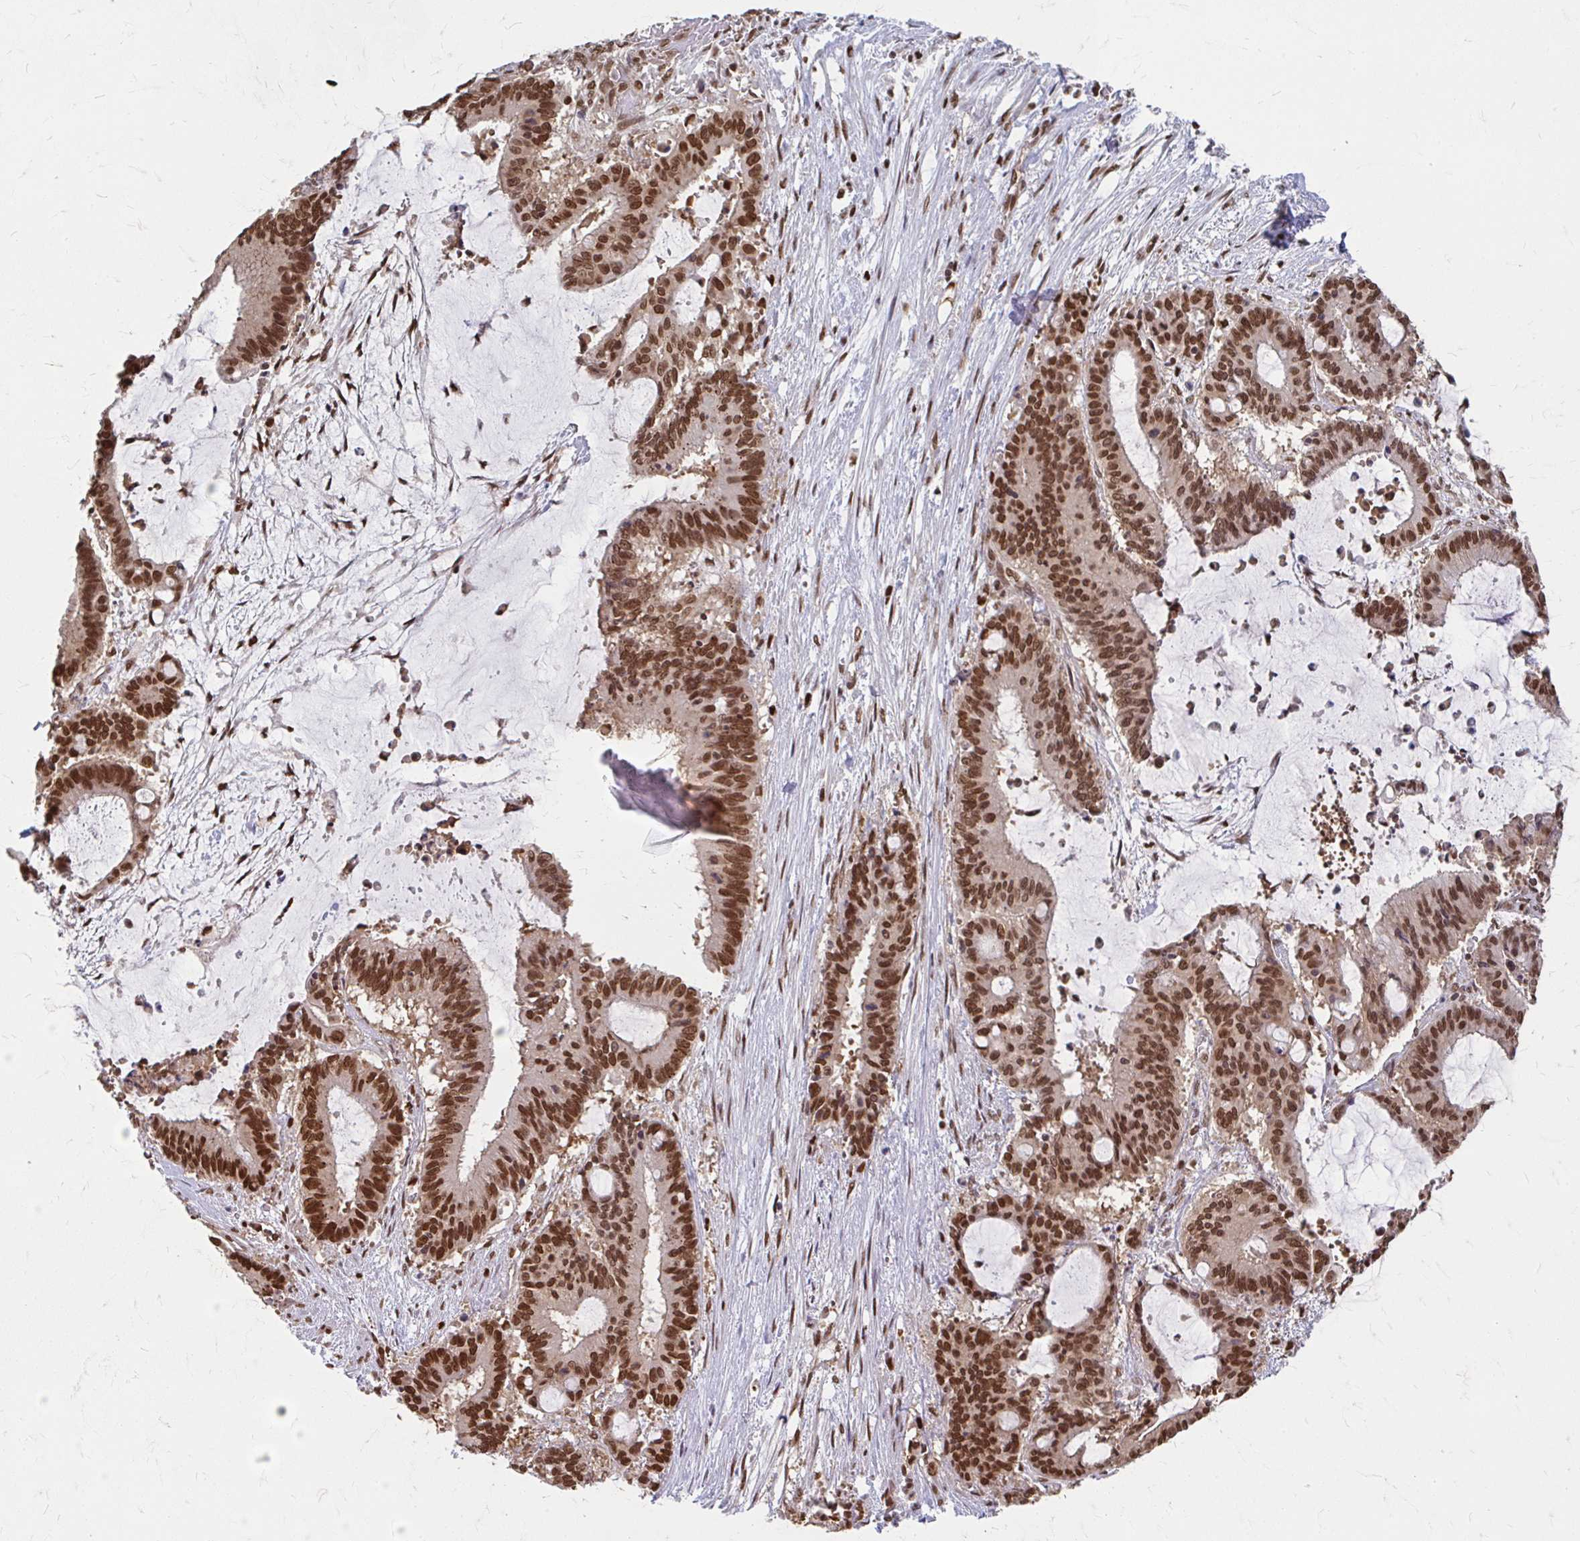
{"staining": {"intensity": "moderate", "quantity": ">75%", "location": "cytoplasmic/membranous,nuclear"}, "tissue": "liver cancer", "cell_type": "Tumor cells", "image_type": "cancer", "snomed": [{"axis": "morphology", "description": "Normal tissue, NOS"}, {"axis": "morphology", "description": "Cholangiocarcinoma"}, {"axis": "topography", "description": "Liver"}, {"axis": "topography", "description": "Peripheral nerve tissue"}], "caption": "Immunohistochemistry histopathology image of neoplastic tissue: cholangiocarcinoma (liver) stained using immunohistochemistry reveals medium levels of moderate protein expression localized specifically in the cytoplasmic/membranous and nuclear of tumor cells, appearing as a cytoplasmic/membranous and nuclear brown color.", "gene": "XPO1", "patient": {"sex": "female", "age": 73}}